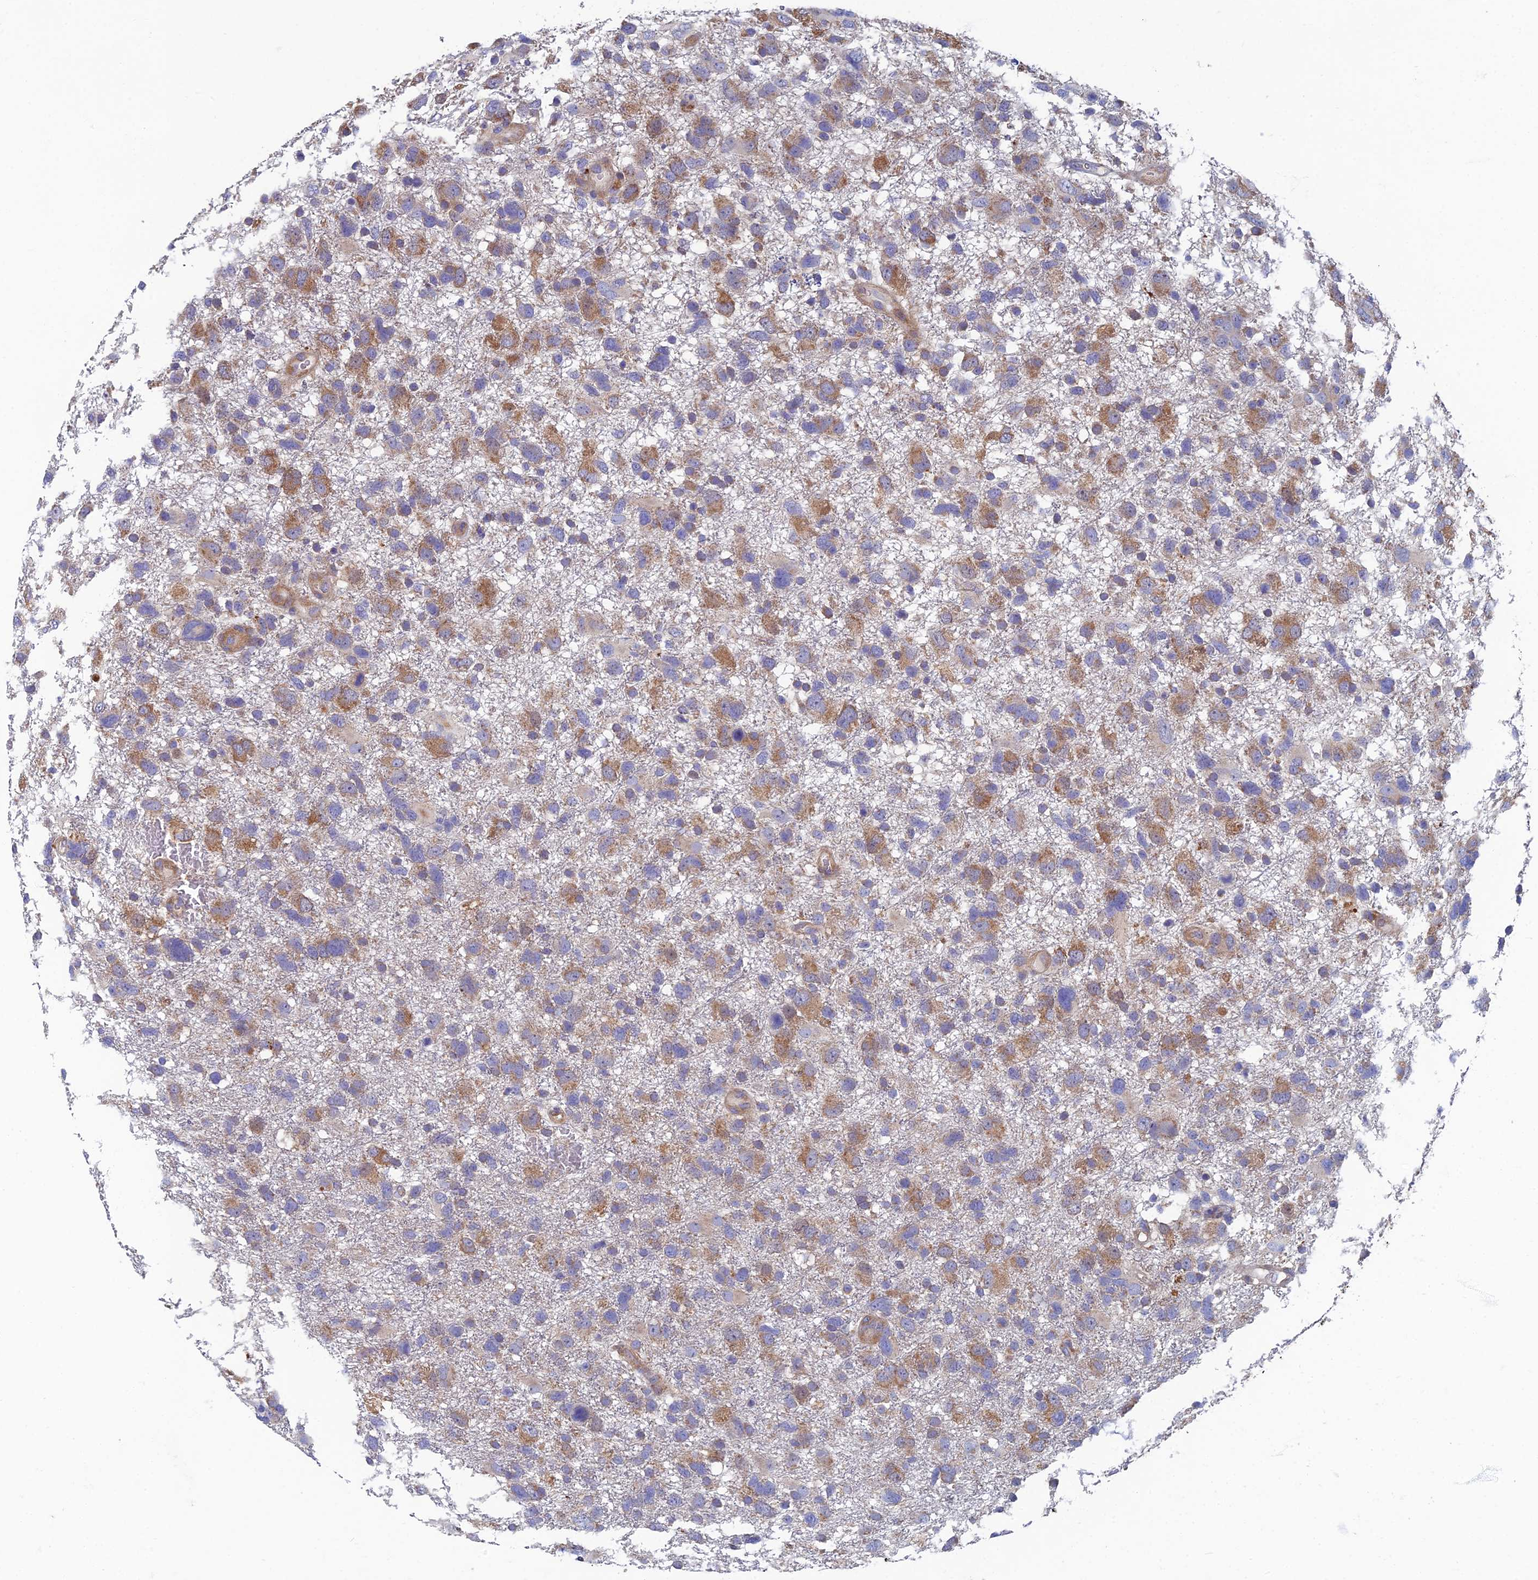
{"staining": {"intensity": "moderate", "quantity": "25%-75%", "location": "cytoplasmic/membranous"}, "tissue": "glioma", "cell_type": "Tumor cells", "image_type": "cancer", "snomed": [{"axis": "morphology", "description": "Glioma, malignant, High grade"}, {"axis": "topography", "description": "Brain"}], "caption": "The photomicrograph shows a brown stain indicating the presence of a protein in the cytoplasmic/membranous of tumor cells in malignant high-grade glioma. (brown staining indicates protein expression, while blue staining denotes nuclei).", "gene": "RNASEK", "patient": {"sex": "male", "age": 61}}